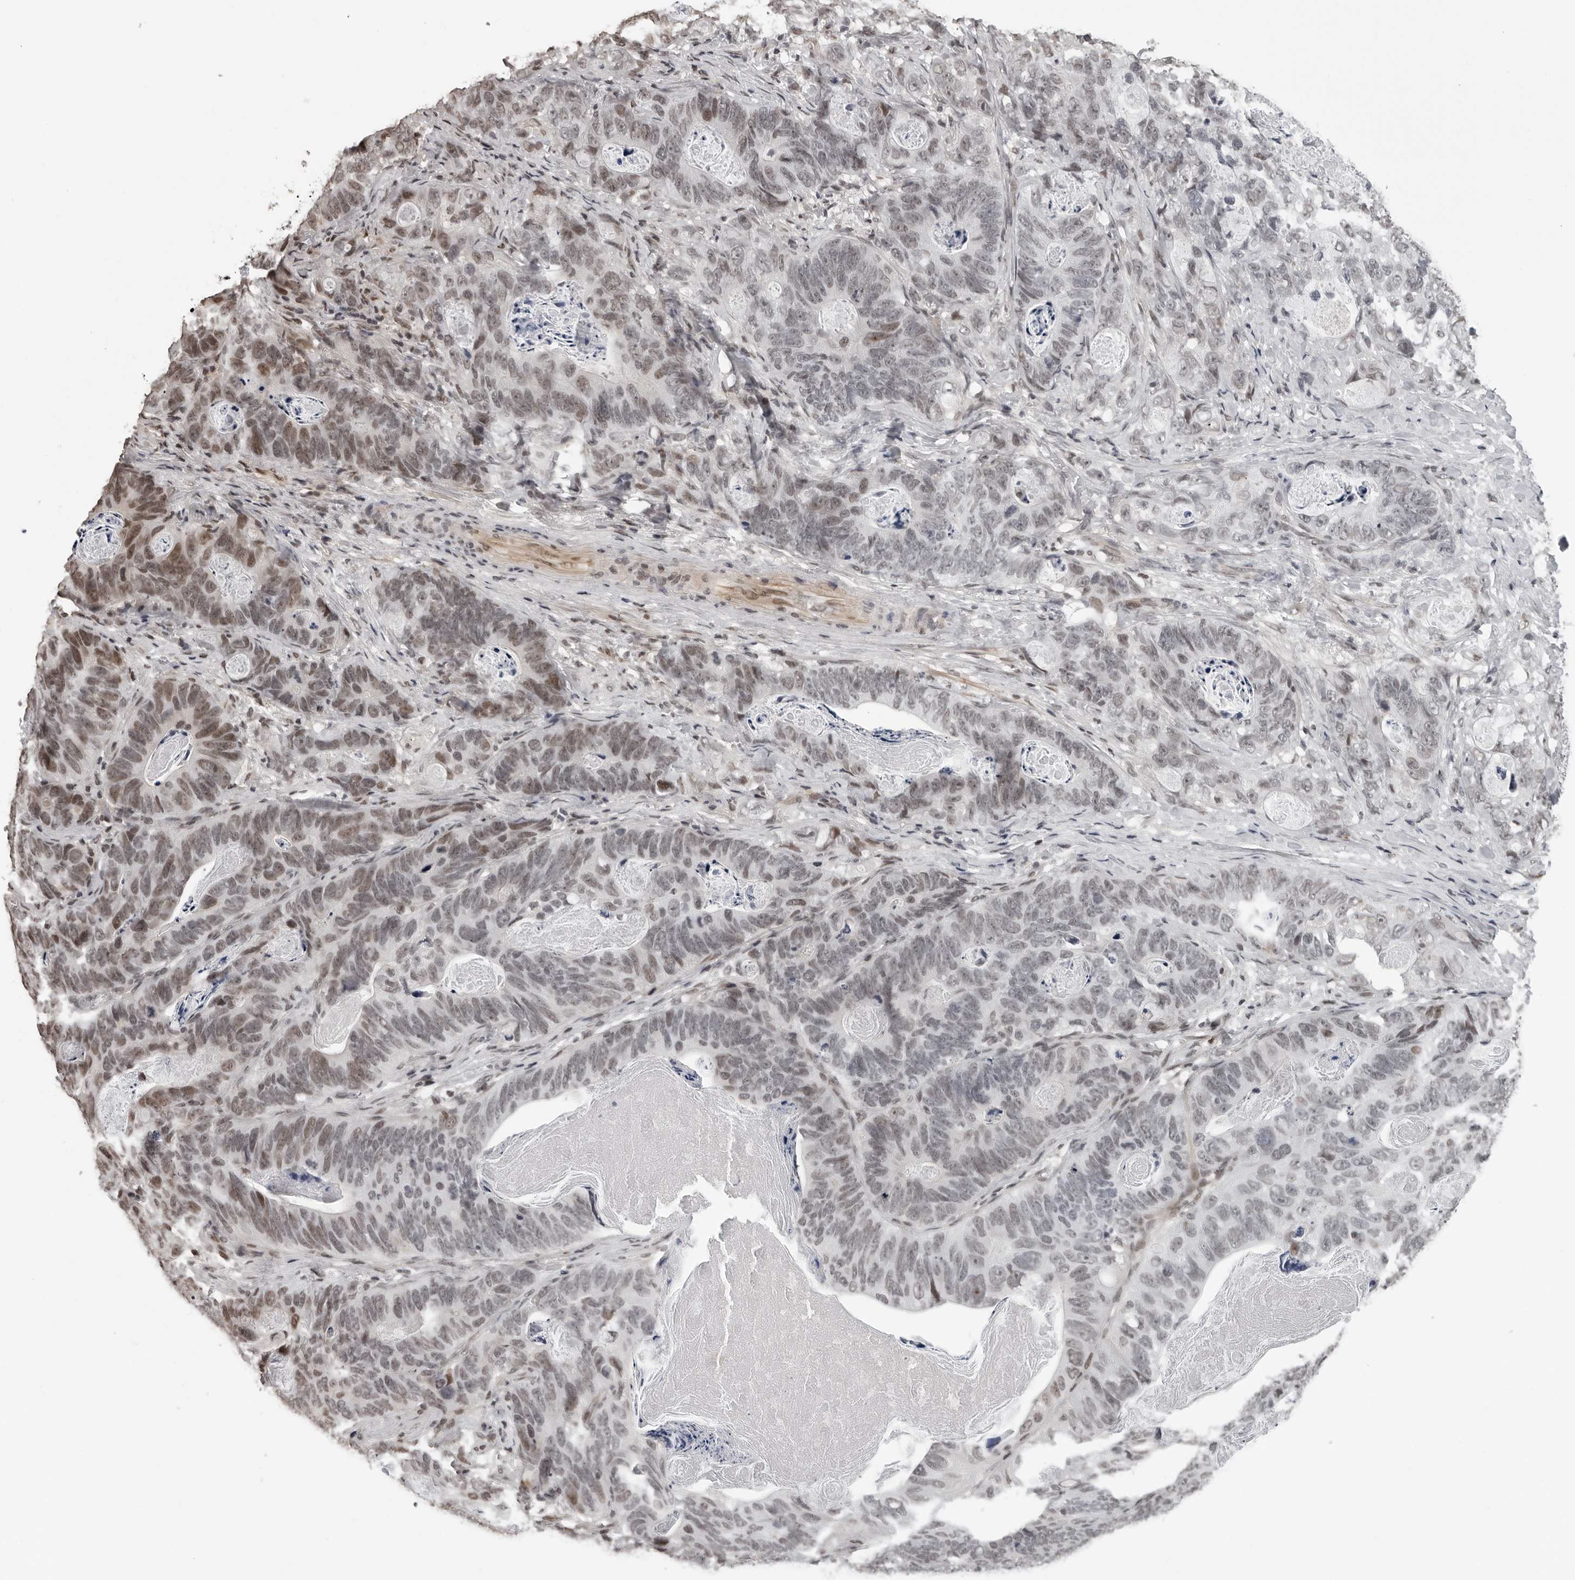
{"staining": {"intensity": "moderate", "quantity": "<25%", "location": "nuclear"}, "tissue": "stomach cancer", "cell_type": "Tumor cells", "image_type": "cancer", "snomed": [{"axis": "morphology", "description": "Normal tissue, NOS"}, {"axis": "morphology", "description": "Adenocarcinoma, NOS"}, {"axis": "topography", "description": "Stomach"}], "caption": "This is an image of IHC staining of stomach adenocarcinoma, which shows moderate staining in the nuclear of tumor cells.", "gene": "ORC1", "patient": {"sex": "female", "age": 89}}